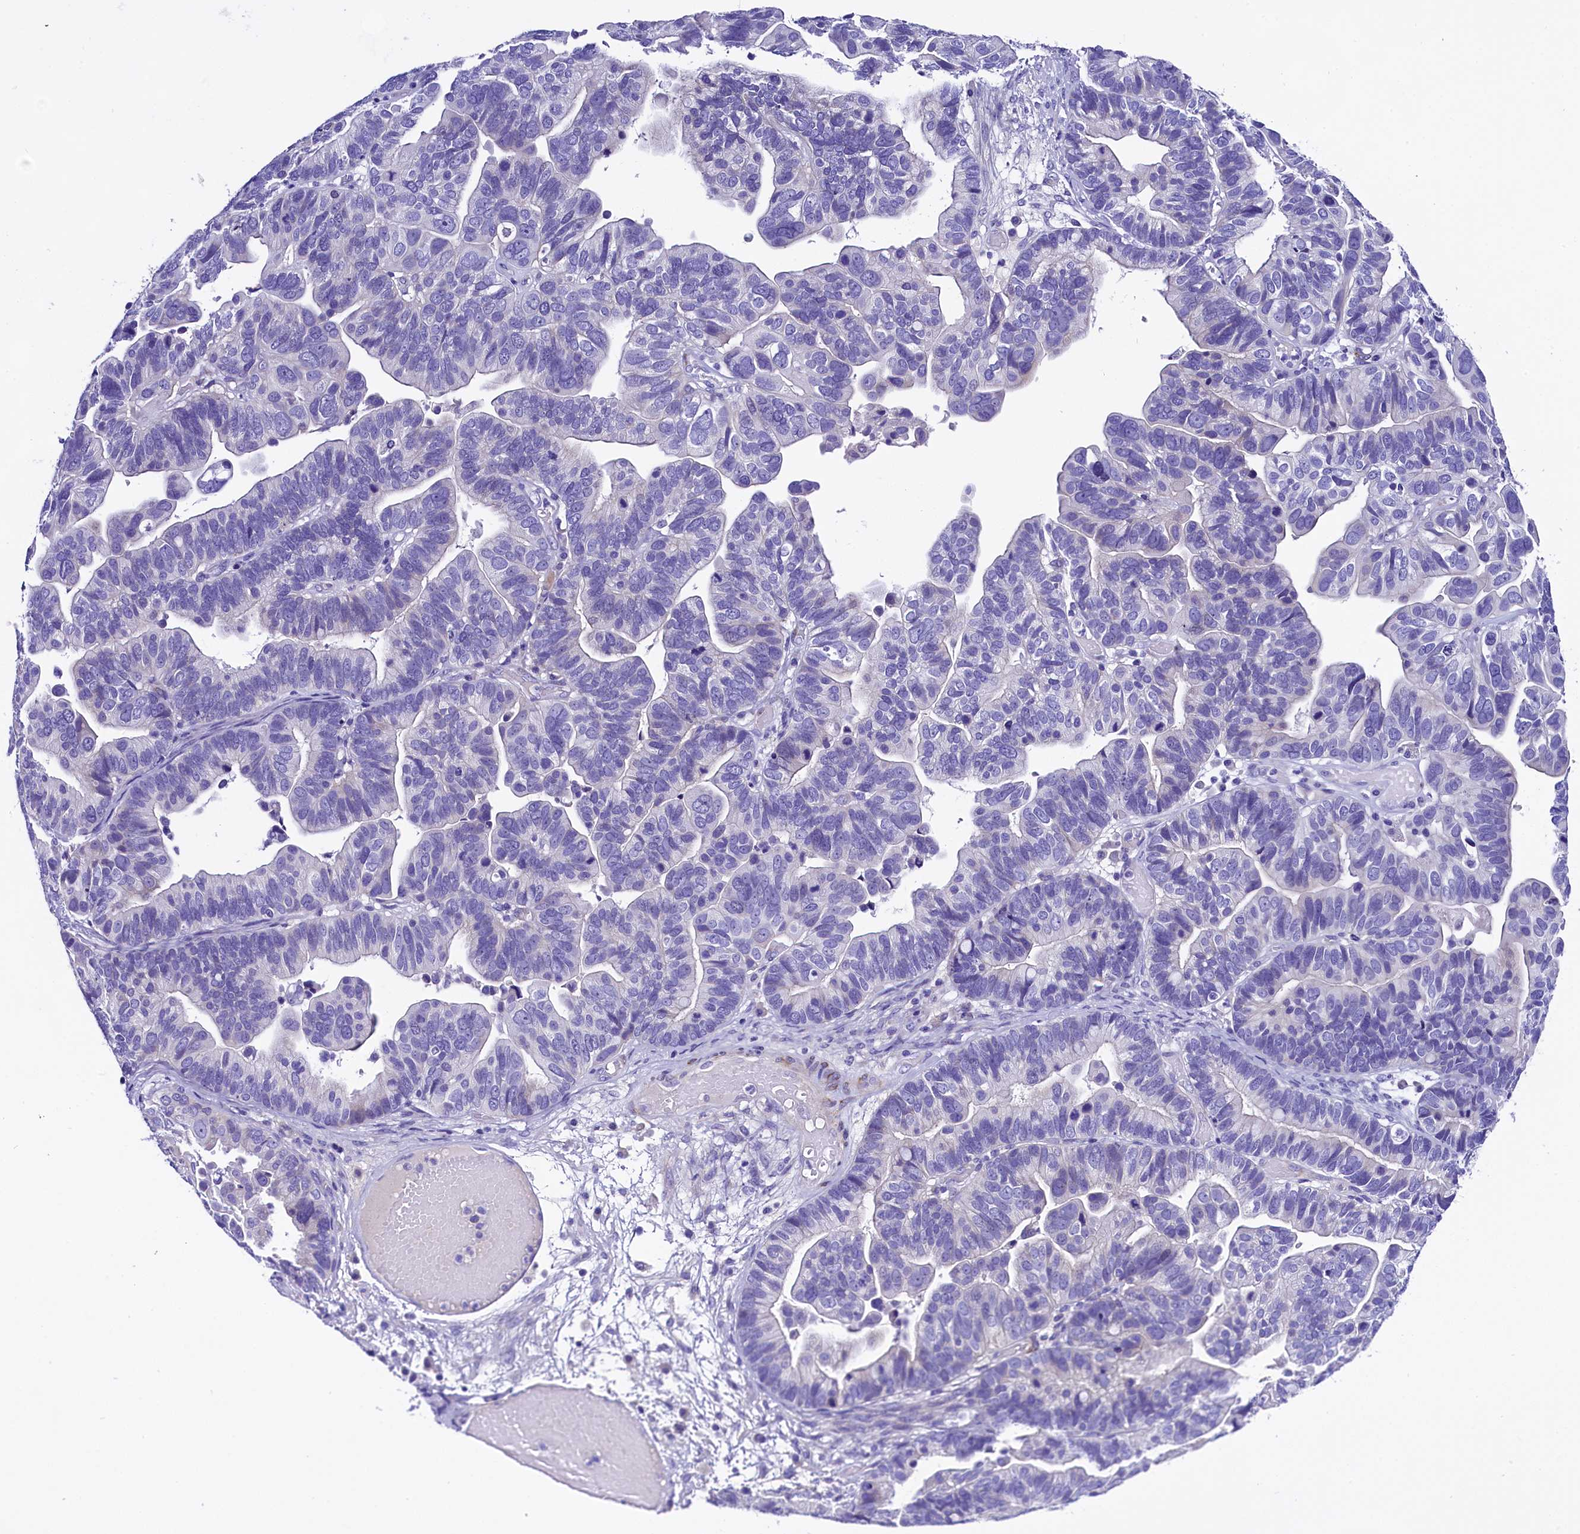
{"staining": {"intensity": "negative", "quantity": "none", "location": "none"}, "tissue": "ovarian cancer", "cell_type": "Tumor cells", "image_type": "cancer", "snomed": [{"axis": "morphology", "description": "Cystadenocarcinoma, serous, NOS"}, {"axis": "topography", "description": "Ovary"}], "caption": "The photomicrograph reveals no staining of tumor cells in ovarian cancer (serous cystadenocarcinoma).", "gene": "SOD3", "patient": {"sex": "female", "age": 56}}